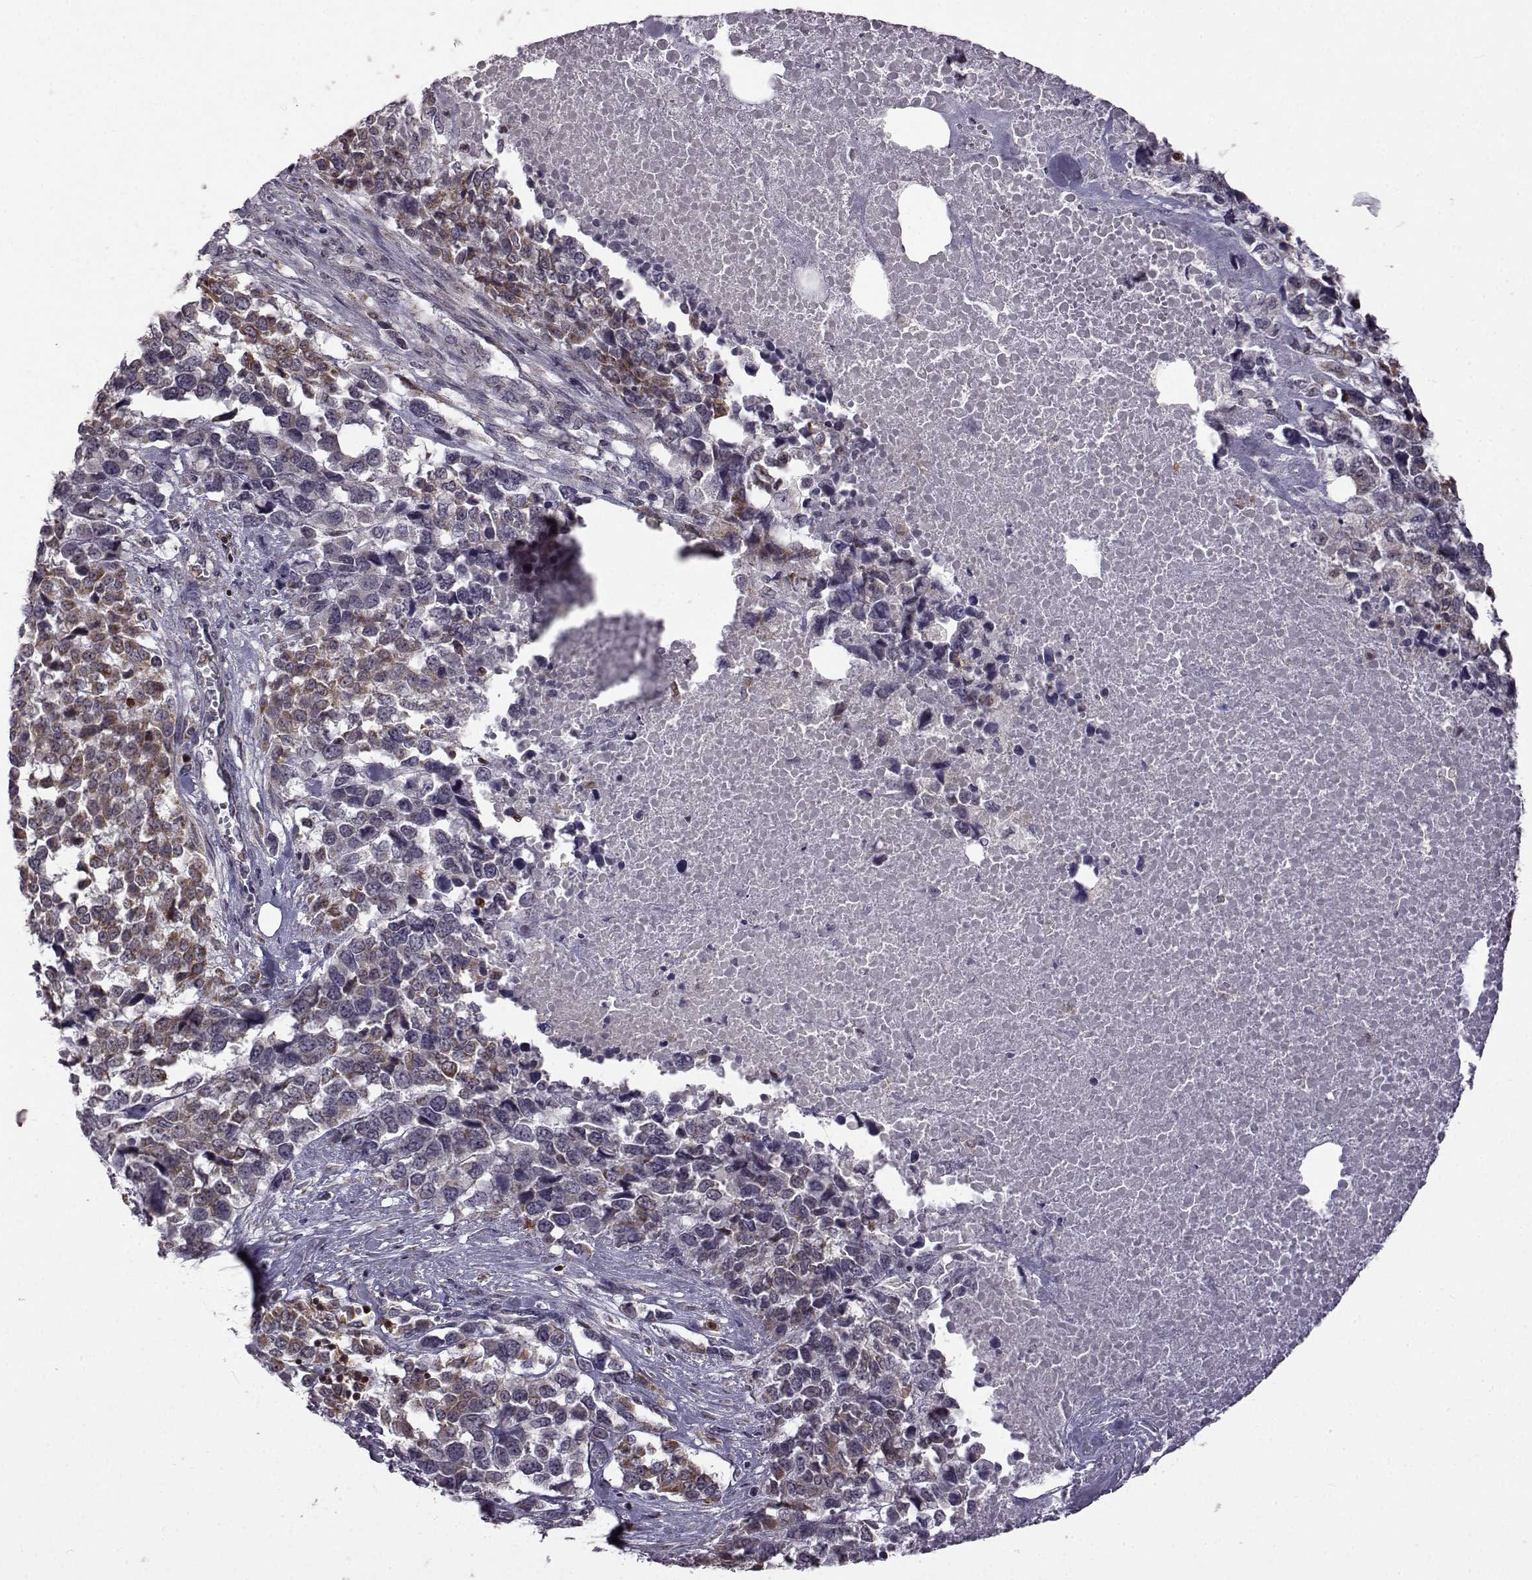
{"staining": {"intensity": "moderate", "quantity": "25%-75%", "location": "cytoplasmic/membranous"}, "tissue": "melanoma", "cell_type": "Tumor cells", "image_type": "cancer", "snomed": [{"axis": "morphology", "description": "Malignant melanoma, Metastatic site"}, {"axis": "topography", "description": "Skin"}], "caption": "Moderate cytoplasmic/membranous protein expression is appreciated in about 25%-75% of tumor cells in melanoma. Nuclei are stained in blue.", "gene": "DOK2", "patient": {"sex": "male", "age": 84}}